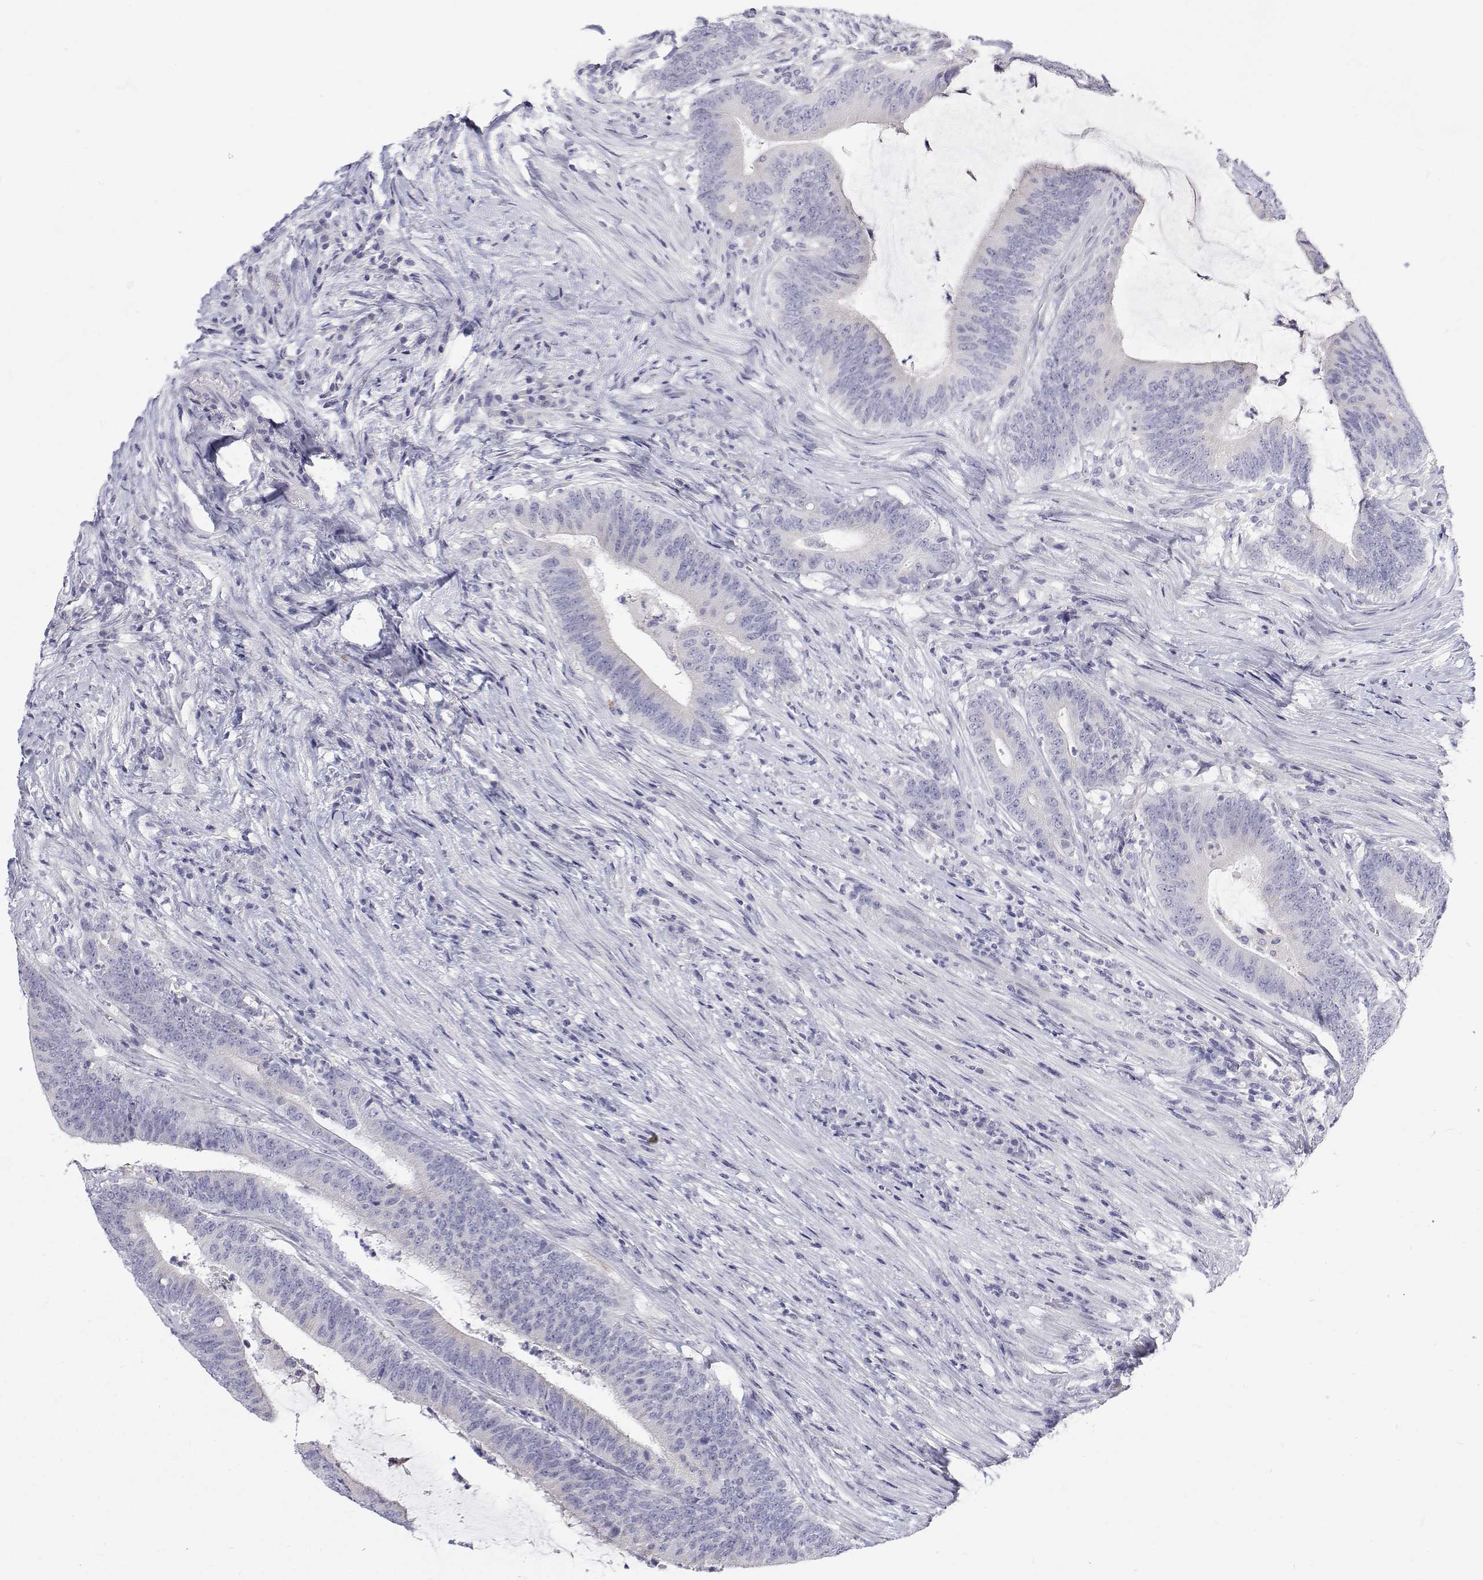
{"staining": {"intensity": "negative", "quantity": "none", "location": "none"}, "tissue": "colorectal cancer", "cell_type": "Tumor cells", "image_type": "cancer", "snomed": [{"axis": "morphology", "description": "Adenocarcinoma, NOS"}, {"axis": "topography", "description": "Colon"}], "caption": "Tumor cells are negative for brown protein staining in colorectal adenocarcinoma. Brightfield microscopy of immunohistochemistry (IHC) stained with DAB (brown) and hematoxylin (blue), captured at high magnification.", "gene": "NCR2", "patient": {"sex": "female", "age": 43}}